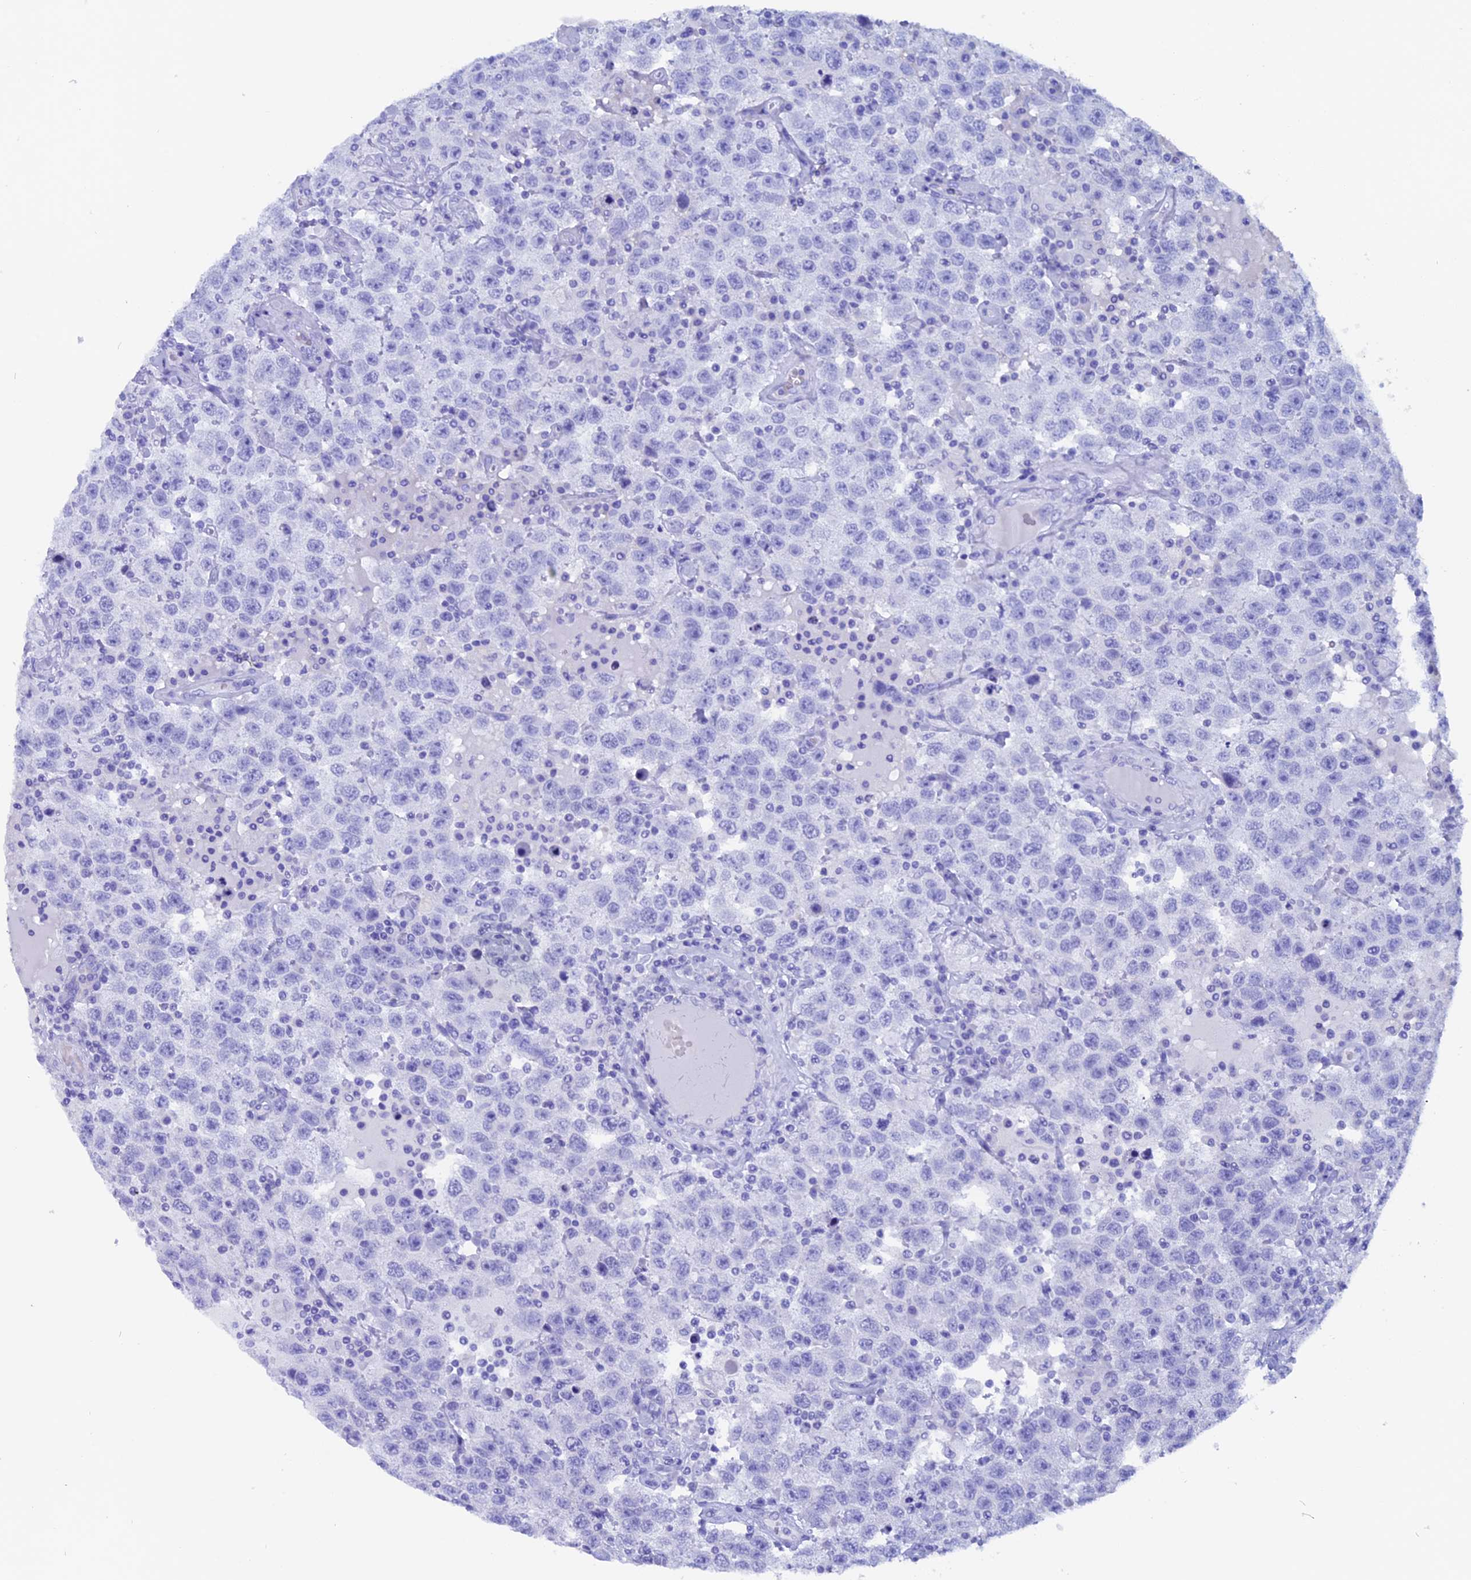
{"staining": {"intensity": "negative", "quantity": "none", "location": "none"}, "tissue": "testis cancer", "cell_type": "Tumor cells", "image_type": "cancer", "snomed": [{"axis": "morphology", "description": "Seminoma, NOS"}, {"axis": "topography", "description": "Testis"}], "caption": "An immunohistochemistry image of testis seminoma is shown. There is no staining in tumor cells of testis seminoma.", "gene": "ANKRD29", "patient": {"sex": "male", "age": 41}}